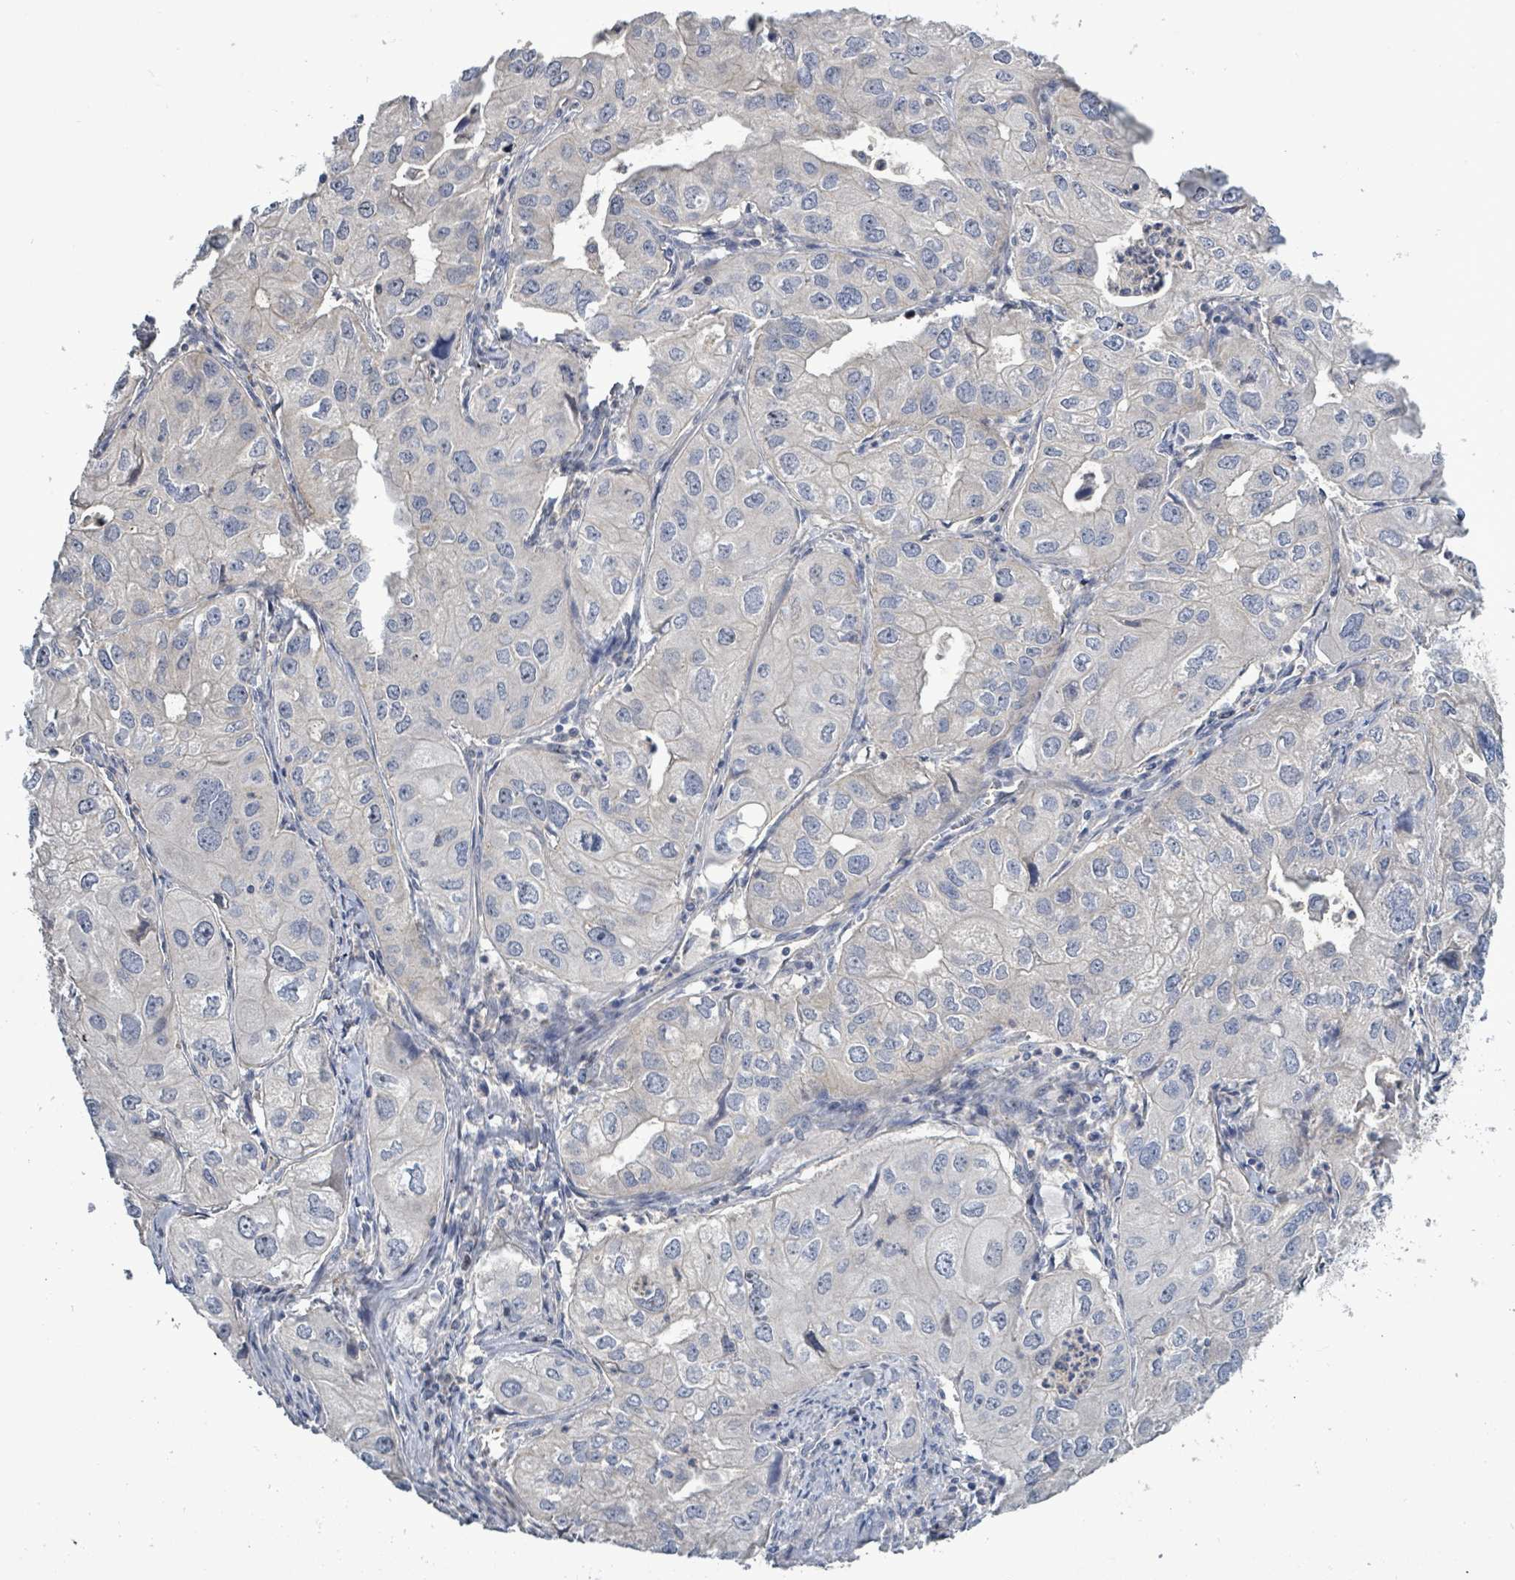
{"staining": {"intensity": "negative", "quantity": "none", "location": "none"}, "tissue": "lung cancer", "cell_type": "Tumor cells", "image_type": "cancer", "snomed": [{"axis": "morphology", "description": "Adenocarcinoma, NOS"}, {"axis": "topography", "description": "Lung"}], "caption": "This is an immunohistochemistry image of lung cancer. There is no expression in tumor cells.", "gene": "KRAS", "patient": {"sex": "male", "age": 48}}